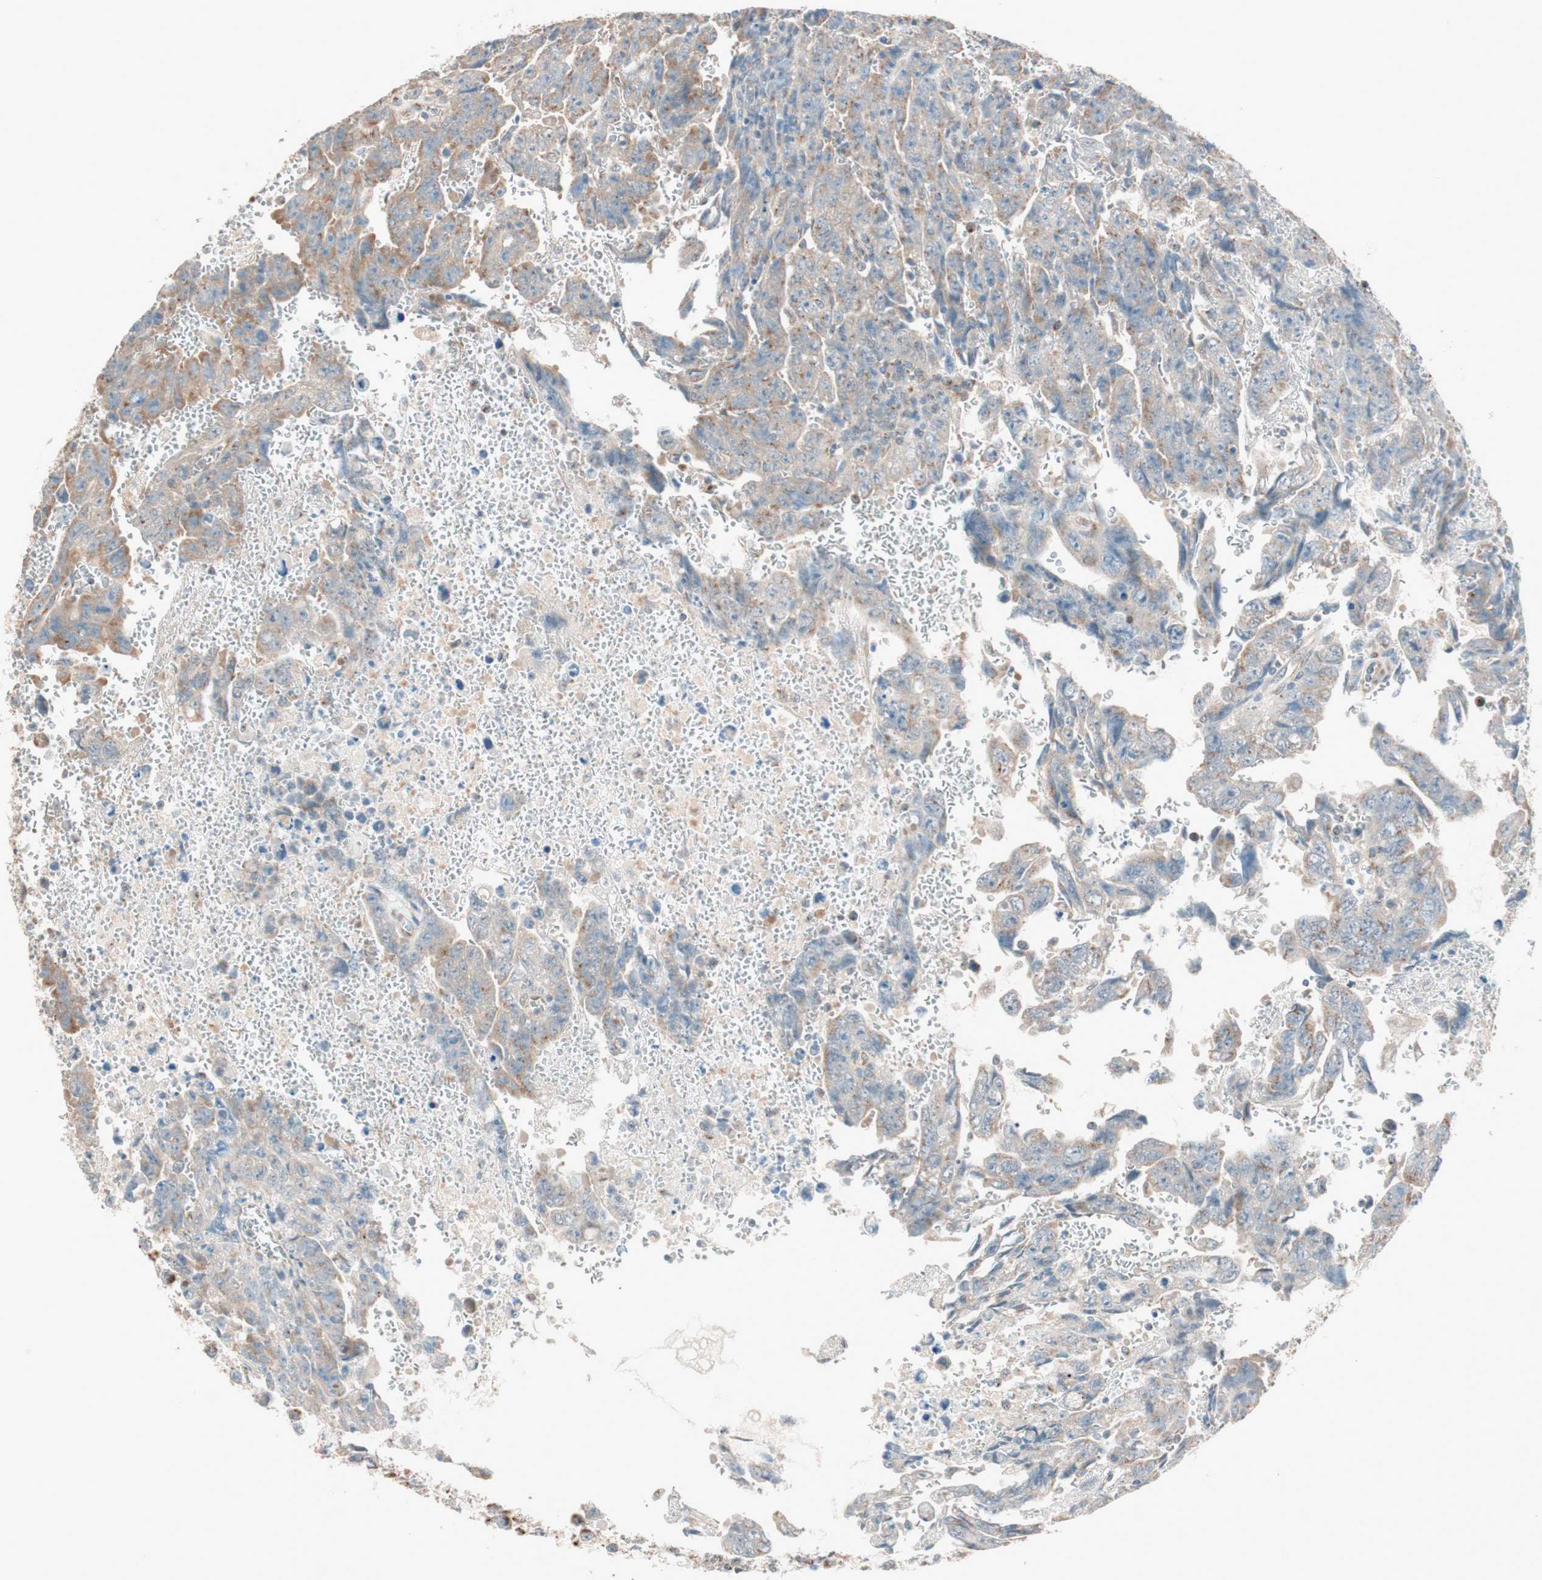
{"staining": {"intensity": "weak", "quantity": "25%-75%", "location": "cytoplasmic/membranous"}, "tissue": "testis cancer", "cell_type": "Tumor cells", "image_type": "cancer", "snomed": [{"axis": "morphology", "description": "Carcinoma, Embryonal, NOS"}, {"axis": "topography", "description": "Testis"}], "caption": "Tumor cells exhibit low levels of weak cytoplasmic/membranous expression in about 25%-75% of cells in human embryonal carcinoma (testis).", "gene": "SEC16A", "patient": {"sex": "male", "age": 28}}